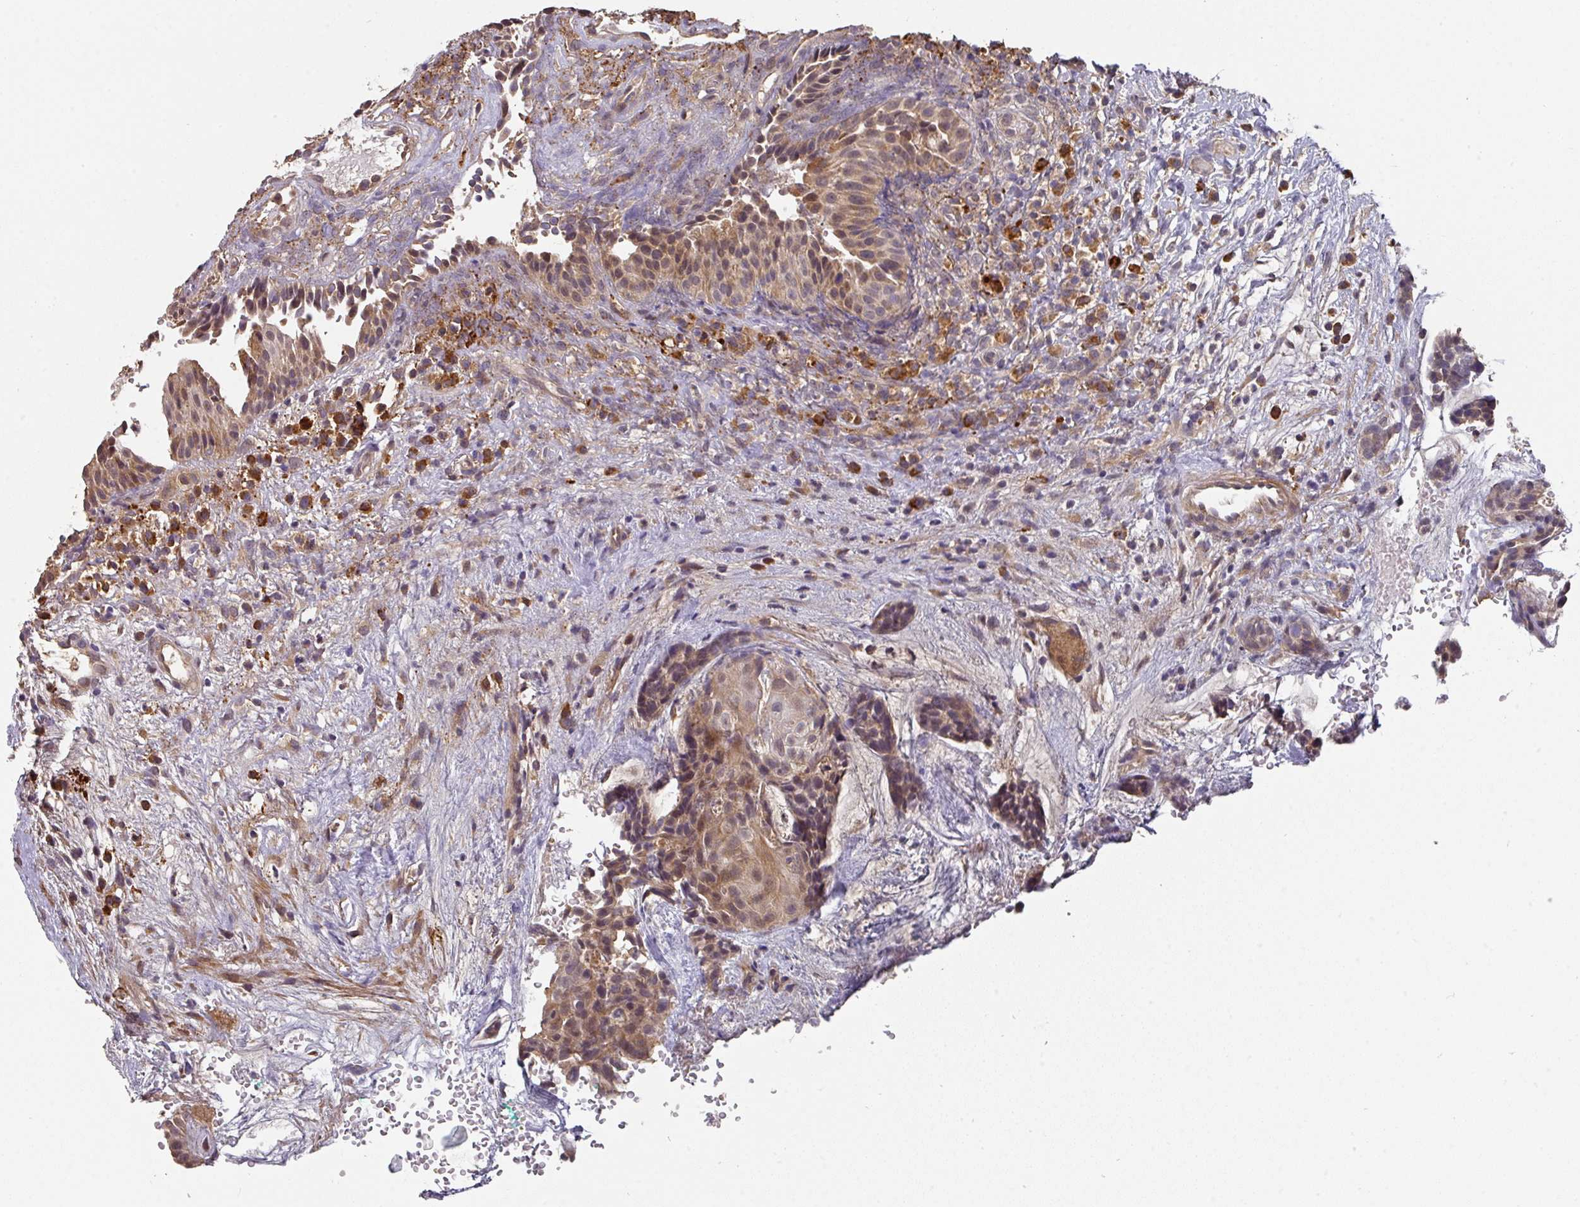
{"staining": {"intensity": "moderate", "quantity": "25%-75%", "location": "cytoplasmic/membranous"}, "tissue": "head and neck cancer", "cell_type": "Tumor cells", "image_type": "cancer", "snomed": [{"axis": "morphology", "description": "Adenocarcinoma, NOS"}, {"axis": "topography", "description": "Subcutis"}, {"axis": "topography", "description": "Head-Neck"}], "caption": "Immunohistochemical staining of head and neck cancer demonstrates medium levels of moderate cytoplasmic/membranous protein expression in approximately 25%-75% of tumor cells. The staining was performed using DAB (3,3'-diaminobenzidine), with brown indicating positive protein expression. Nuclei are stained blue with hematoxylin.", "gene": "ACVR2B", "patient": {"sex": "female", "age": 73}}